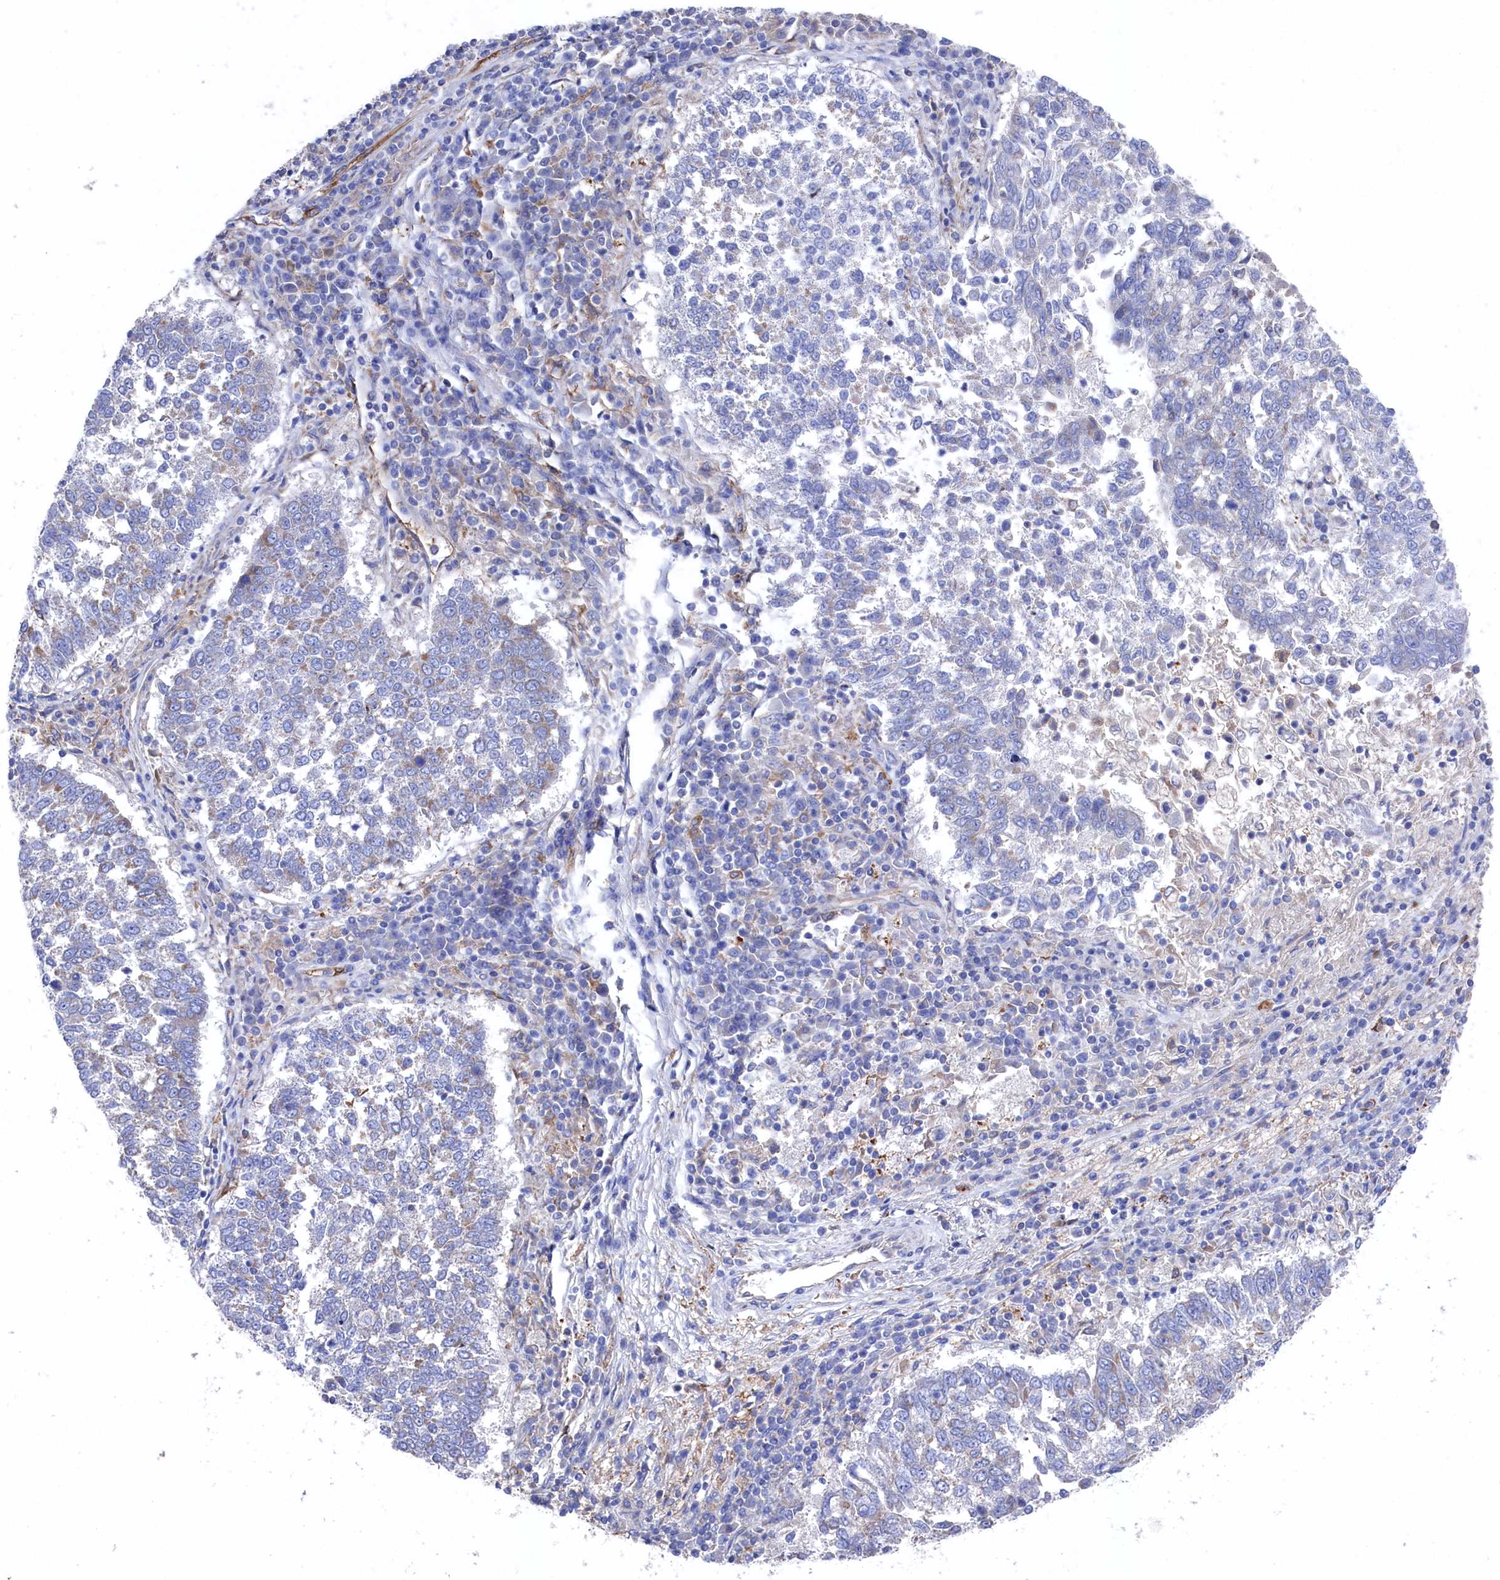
{"staining": {"intensity": "negative", "quantity": "none", "location": "none"}, "tissue": "lung cancer", "cell_type": "Tumor cells", "image_type": "cancer", "snomed": [{"axis": "morphology", "description": "Squamous cell carcinoma, NOS"}, {"axis": "topography", "description": "Lung"}], "caption": "Lung cancer (squamous cell carcinoma) was stained to show a protein in brown. There is no significant expression in tumor cells.", "gene": "C12orf73", "patient": {"sex": "male", "age": 73}}